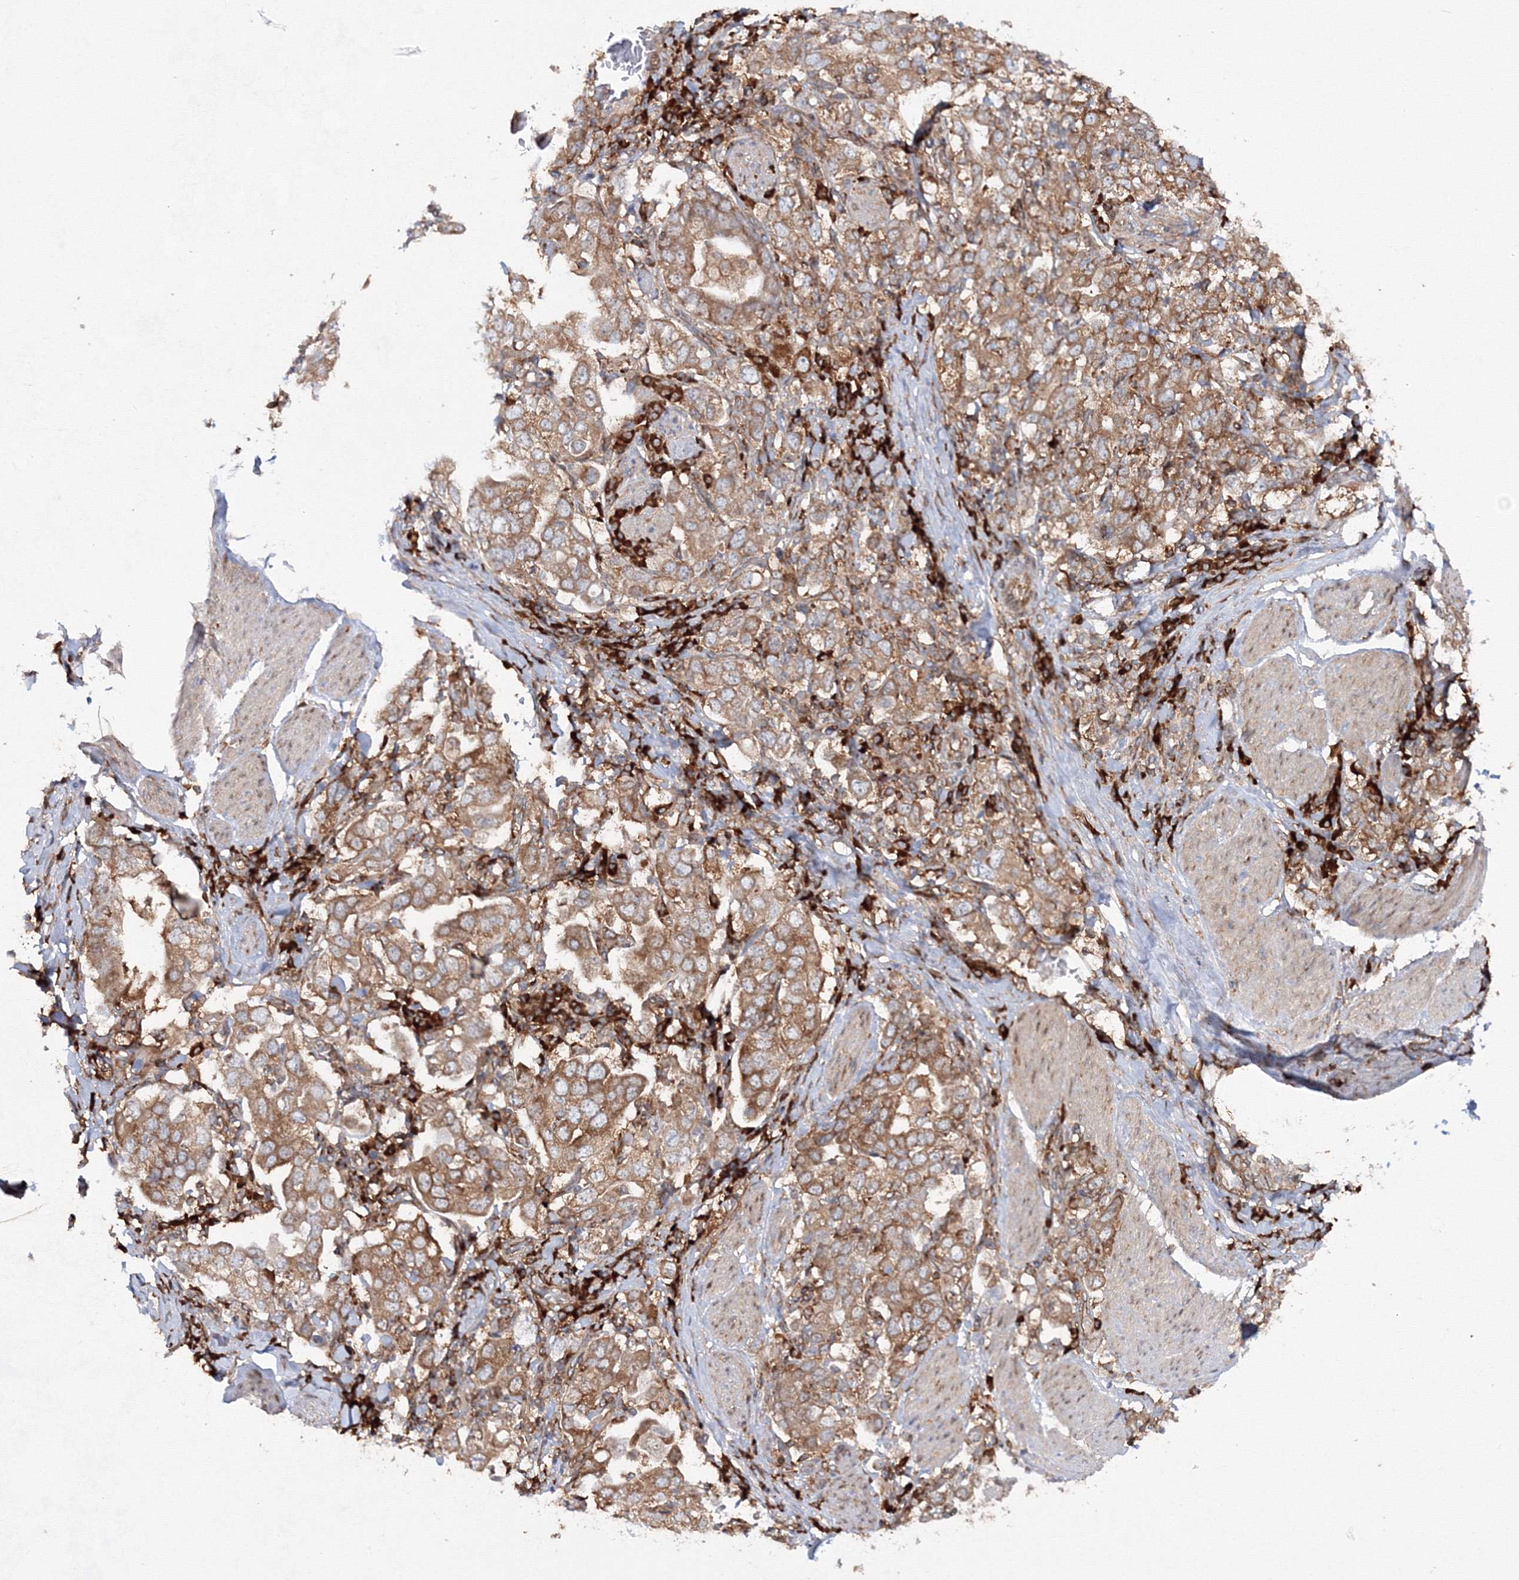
{"staining": {"intensity": "moderate", "quantity": ">75%", "location": "cytoplasmic/membranous"}, "tissue": "stomach cancer", "cell_type": "Tumor cells", "image_type": "cancer", "snomed": [{"axis": "morphology", "description": "Adenocarcinoma, NOS"}, {"axis": "topography", "description": "Stomach, upper"}], "caption": "Protein staining reveals moderate cytoplasmic/membranous staining in about >75% of tumor cells in adenocarcinoma (stomach).", "gene": "HARS1", "patient": {"sex": "male", "age": 62}}